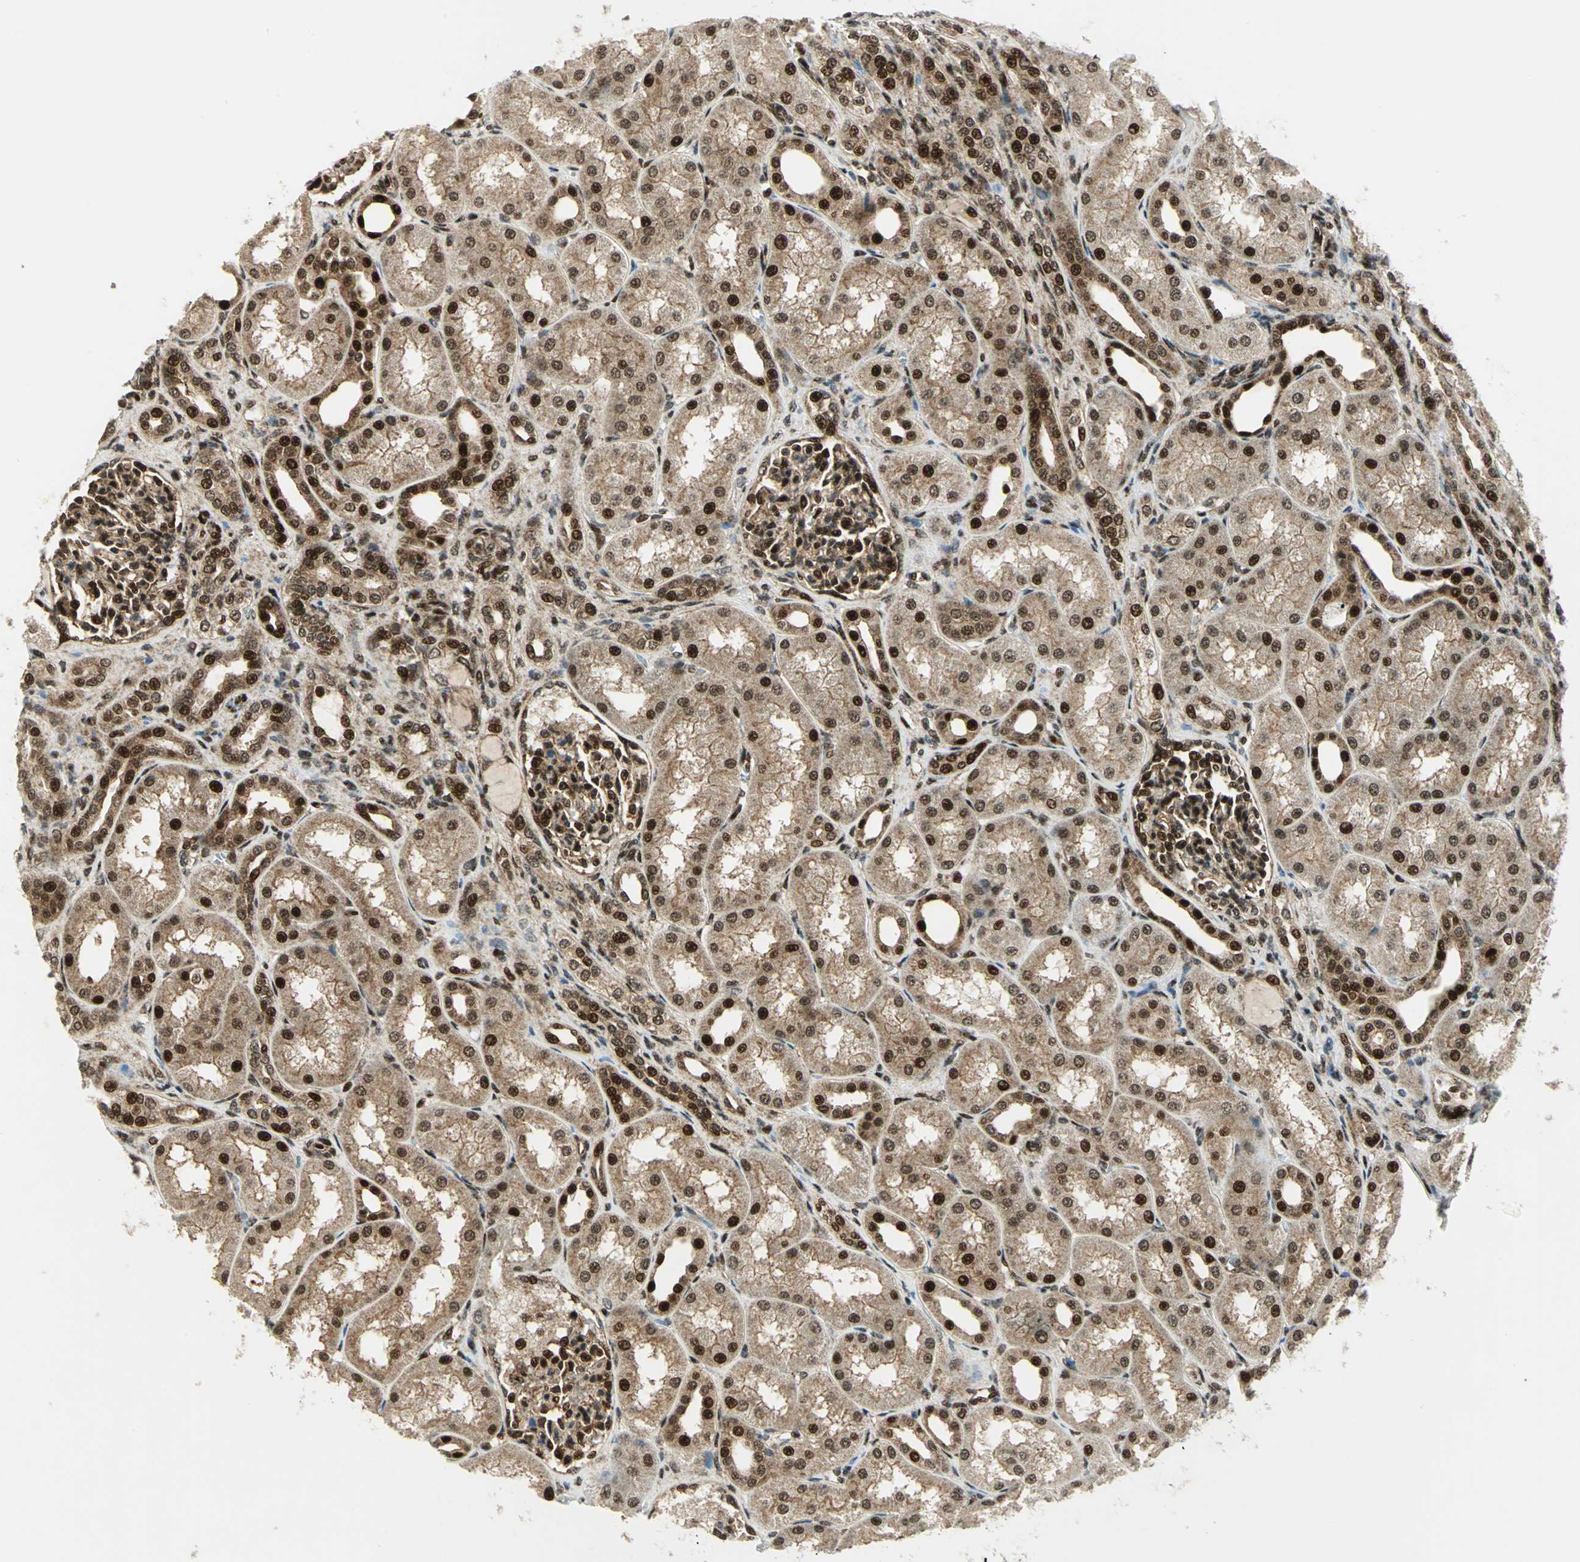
{"staining": {"intensity": "strong", "quantity": ">75%", "location": "cytoplasmic/membranous,nuclear"}, "tissue": "kidney", "cell_type": "Cells in glomeruli", "image_type": "normal", "snomed": [{"axis": "morphology", "description": "Normal tissue, NOS"}, {"axis": "topography", "description": "Kidney"}], "caption": "Human kidney stained with a protein marker exhibits strong staining in cells in glomeruli.", "gene": "COPS5", "patient": {"sex": "male", "age": 7}}